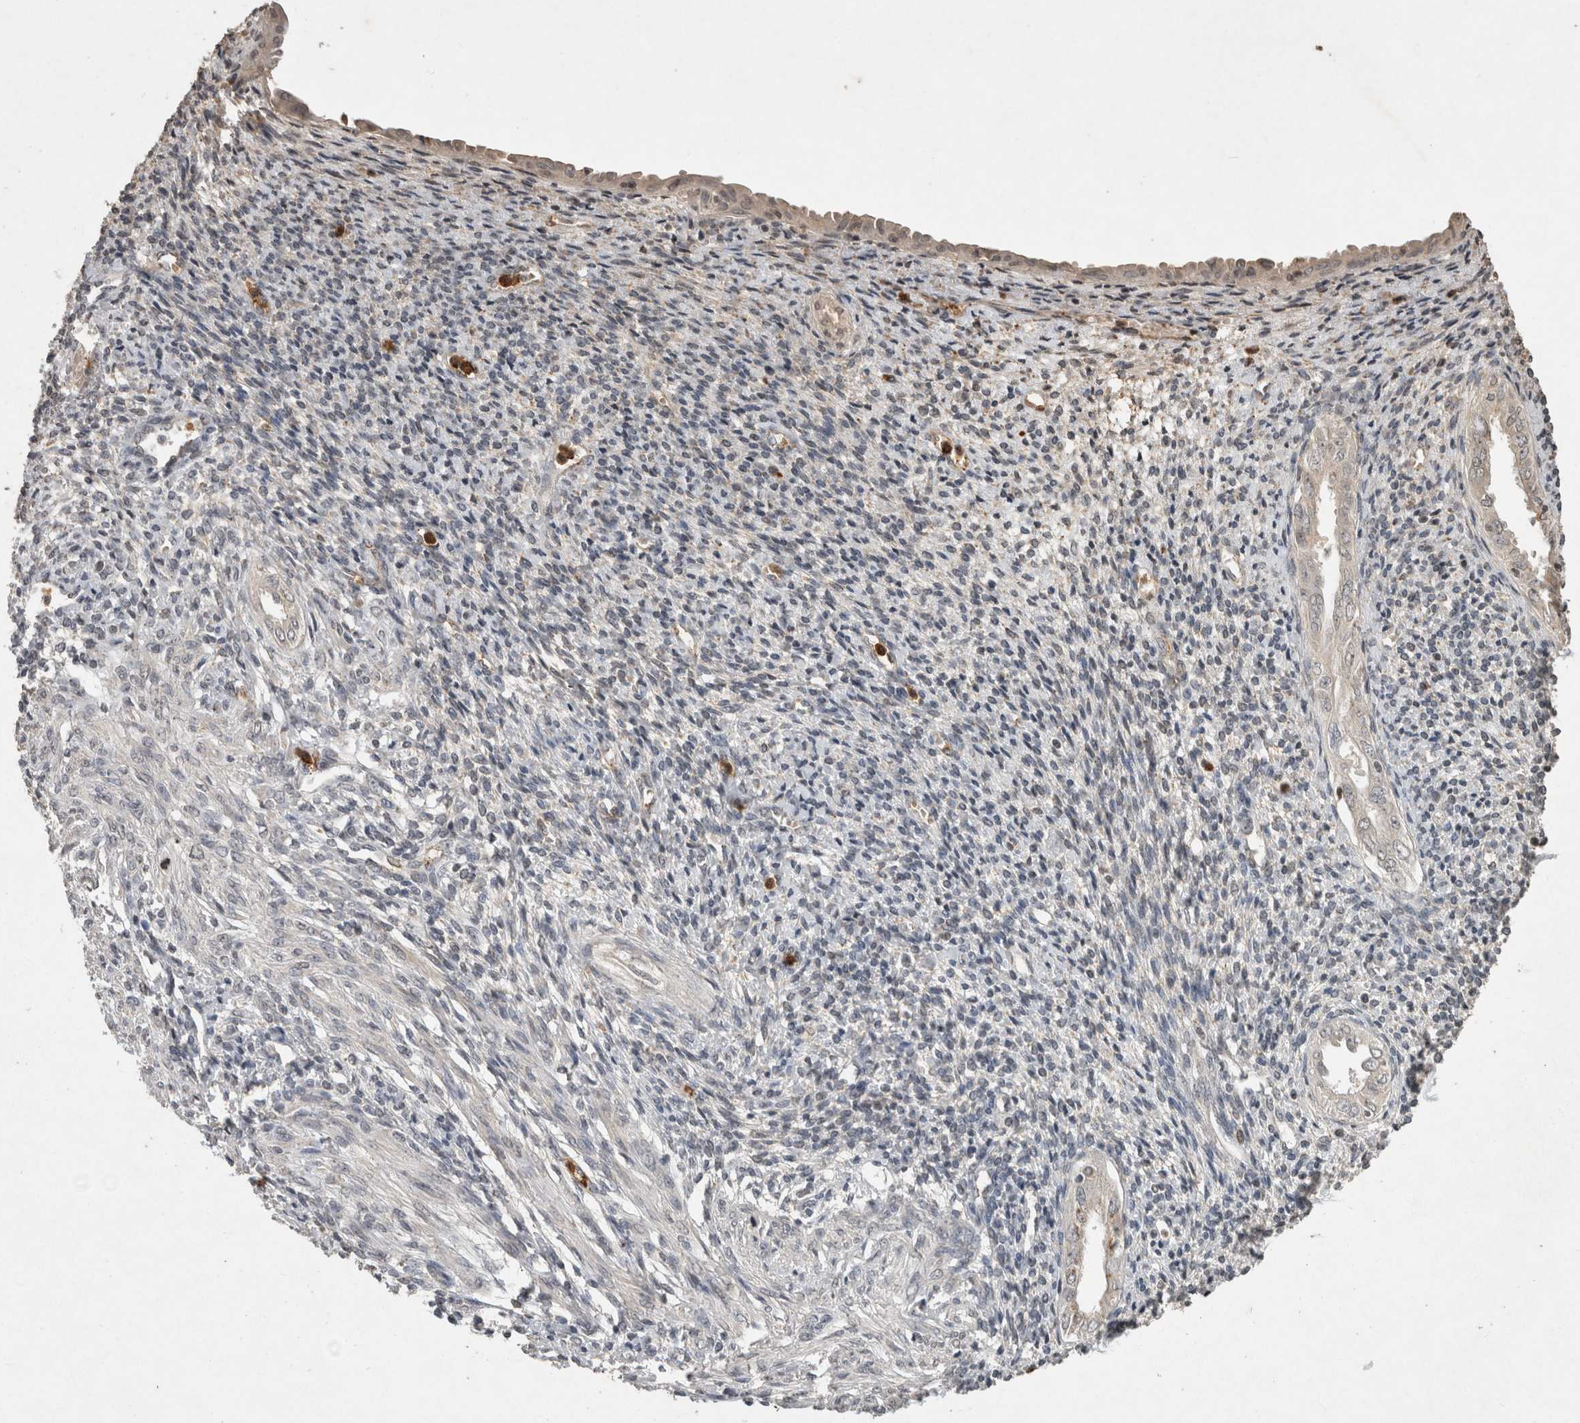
{"staining": {"intensity": "negative", "quantity": "none", "location": "none"}, "tissue": "endometrium", "cell_type": "Cells in endometrial stroma", "image_type": "normal", "snomed": [{"axis": "morphology", "description": "Normal tissue, NOS"}, {"axis": "topography", "description": "Endometrium"}], "caption": "The histopathology image exhibits no staining of cells in endometrial stroma in normal endometrium.", "gene": "HRK", "patient": {"sex": "female", "age": 66}}